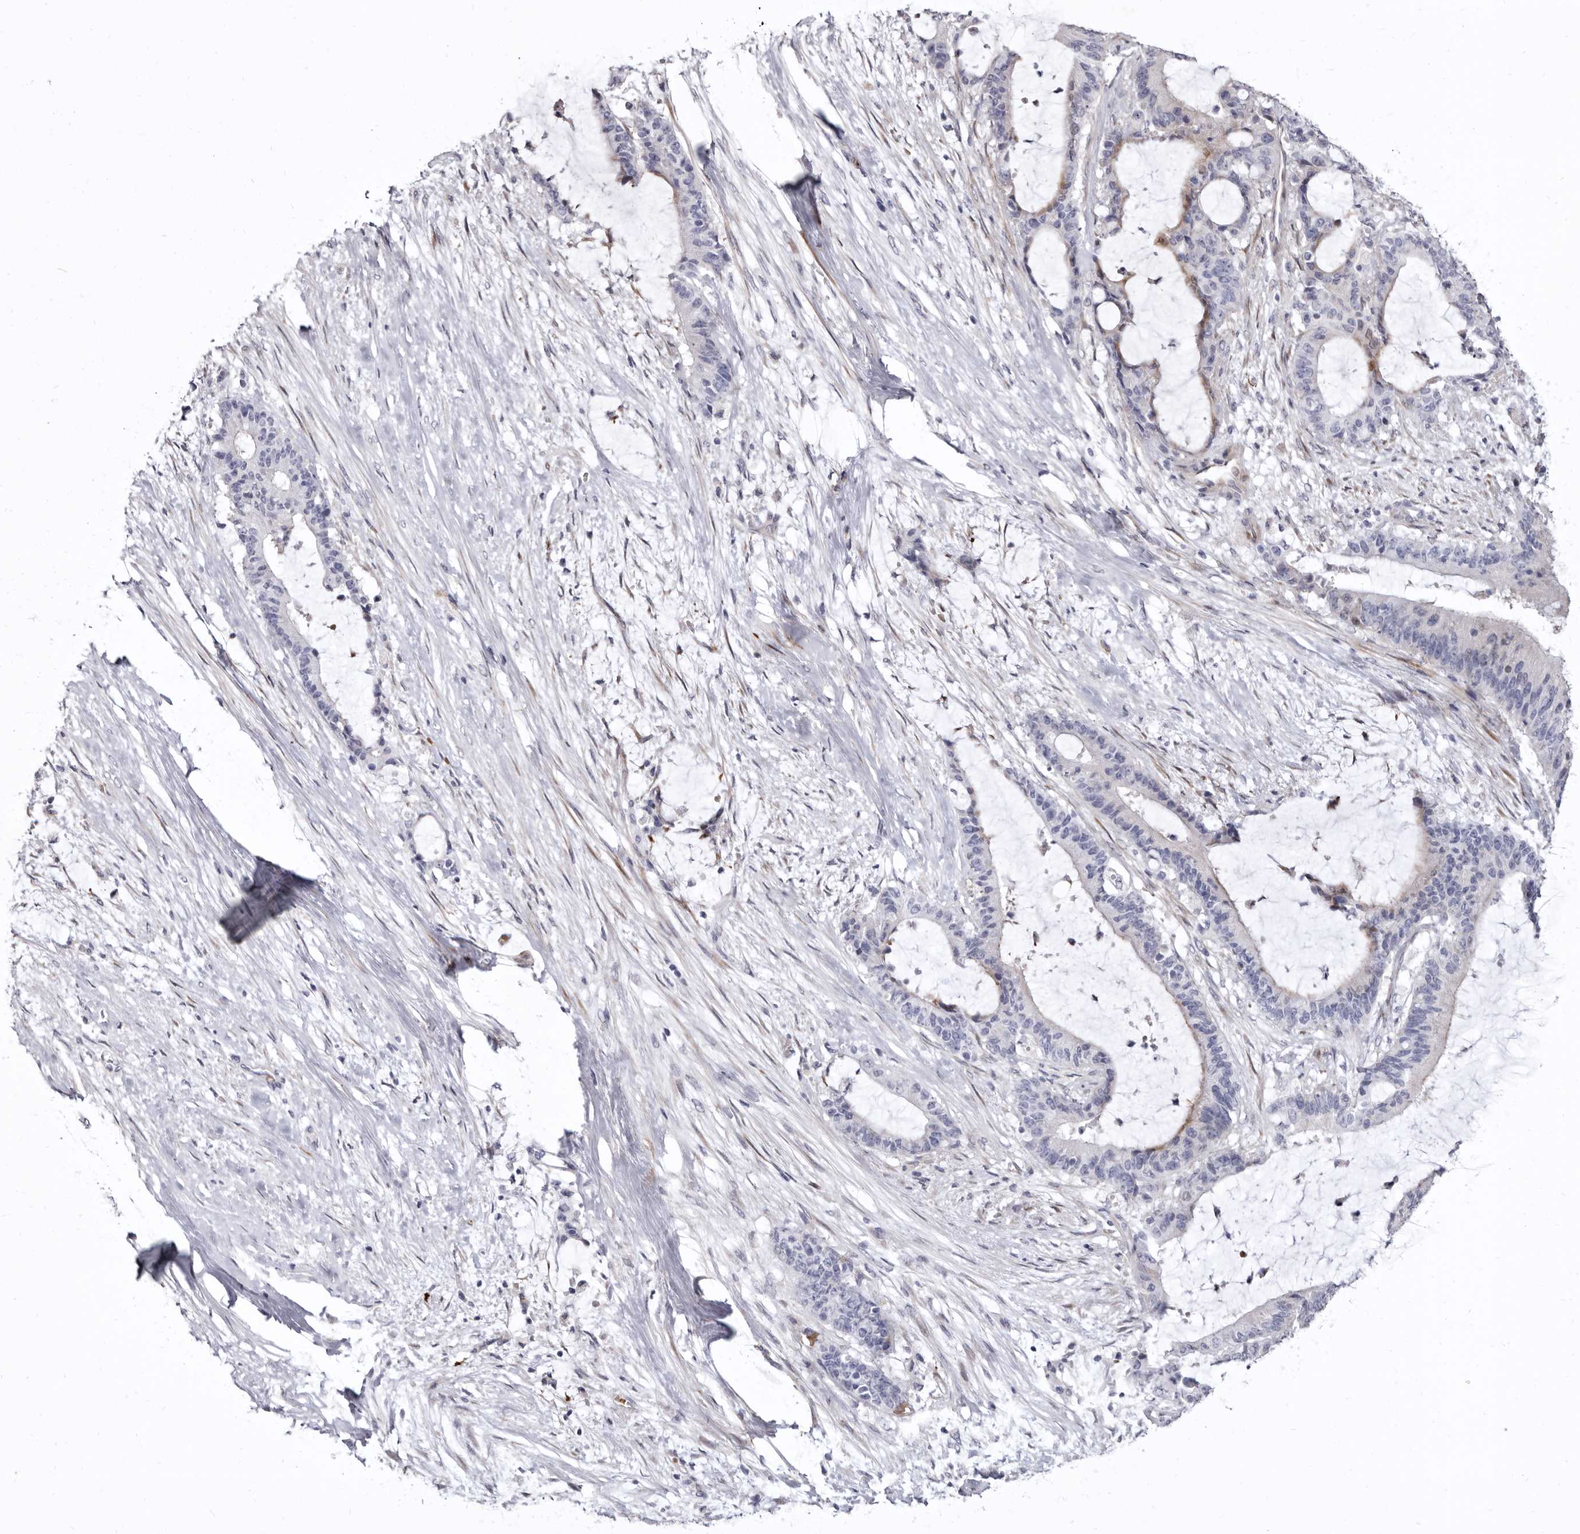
{"staining": {"intensity": "negative", "quantity": "none", "location": "none"}, "tissue": "liver cancer", "cell_type": "Tumor cells", "image_type": "cancer", "snomed": [{"axis": "morphology", "description": "Normal tissue, NOS"}, {"axis": "morphology", "description": "Cholangiocarcinoma"}, {"axis": "topography", "description": "Liver"}, {"axis": "topography", "description": "Peripheral nerve tissue"}], "caption": "High magnification brightfield microscopy of liver cancer stained with DAB (brown) and counterstained with hematoxylin (blue): tumor cells show no significant staining.", "gene": "AIDA", "patient": {"sex": "female", "age": 73}}